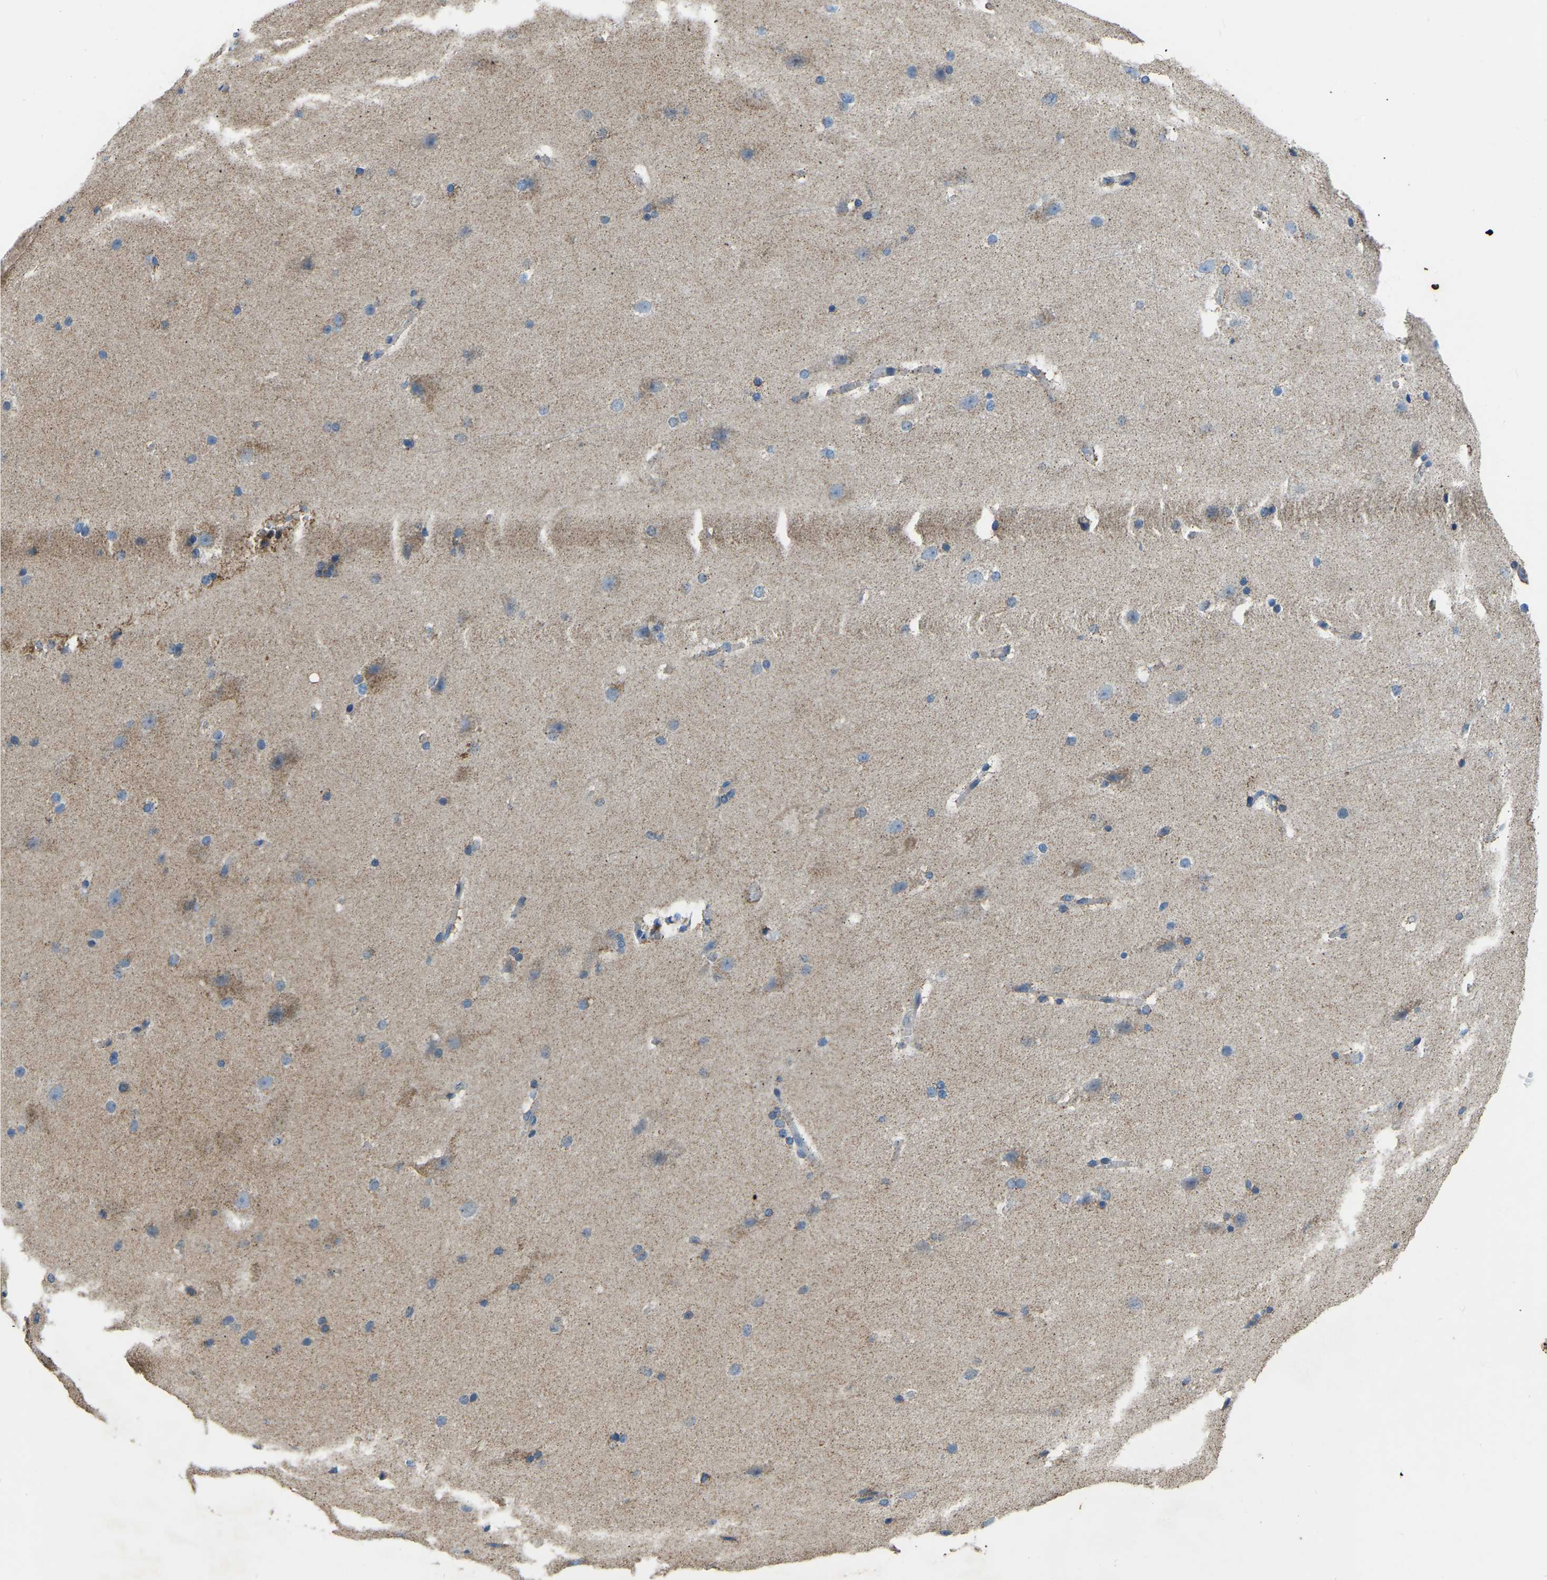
{"staining": {"intensity": "negative", "quantity": "none", "location": "none"}, "tissue": "cerebral cortex", "cell_type": "Endothelial cells", "image_type": "normal", "snomed": [{"axis": "morphology", "description": "Normal tissue, NOS"}, {"axis": "topography", "description": "Cerebral cortex"}, {"axis": "topography", "description": "Hippocampus"}], "caption": "This photomicrograph is of benign cerebral cortex stained with immunohistochemistry (IHC) to label a protein in brown with the nuclei are counter-stained blue. There is no positivity in endothelial cells. The staining is performed using DAB brown chromogen with nuclei counter-stained in using hematoxylin.", "gene": "ZNF200", "patient": {"sex": "female", "age": 19}}